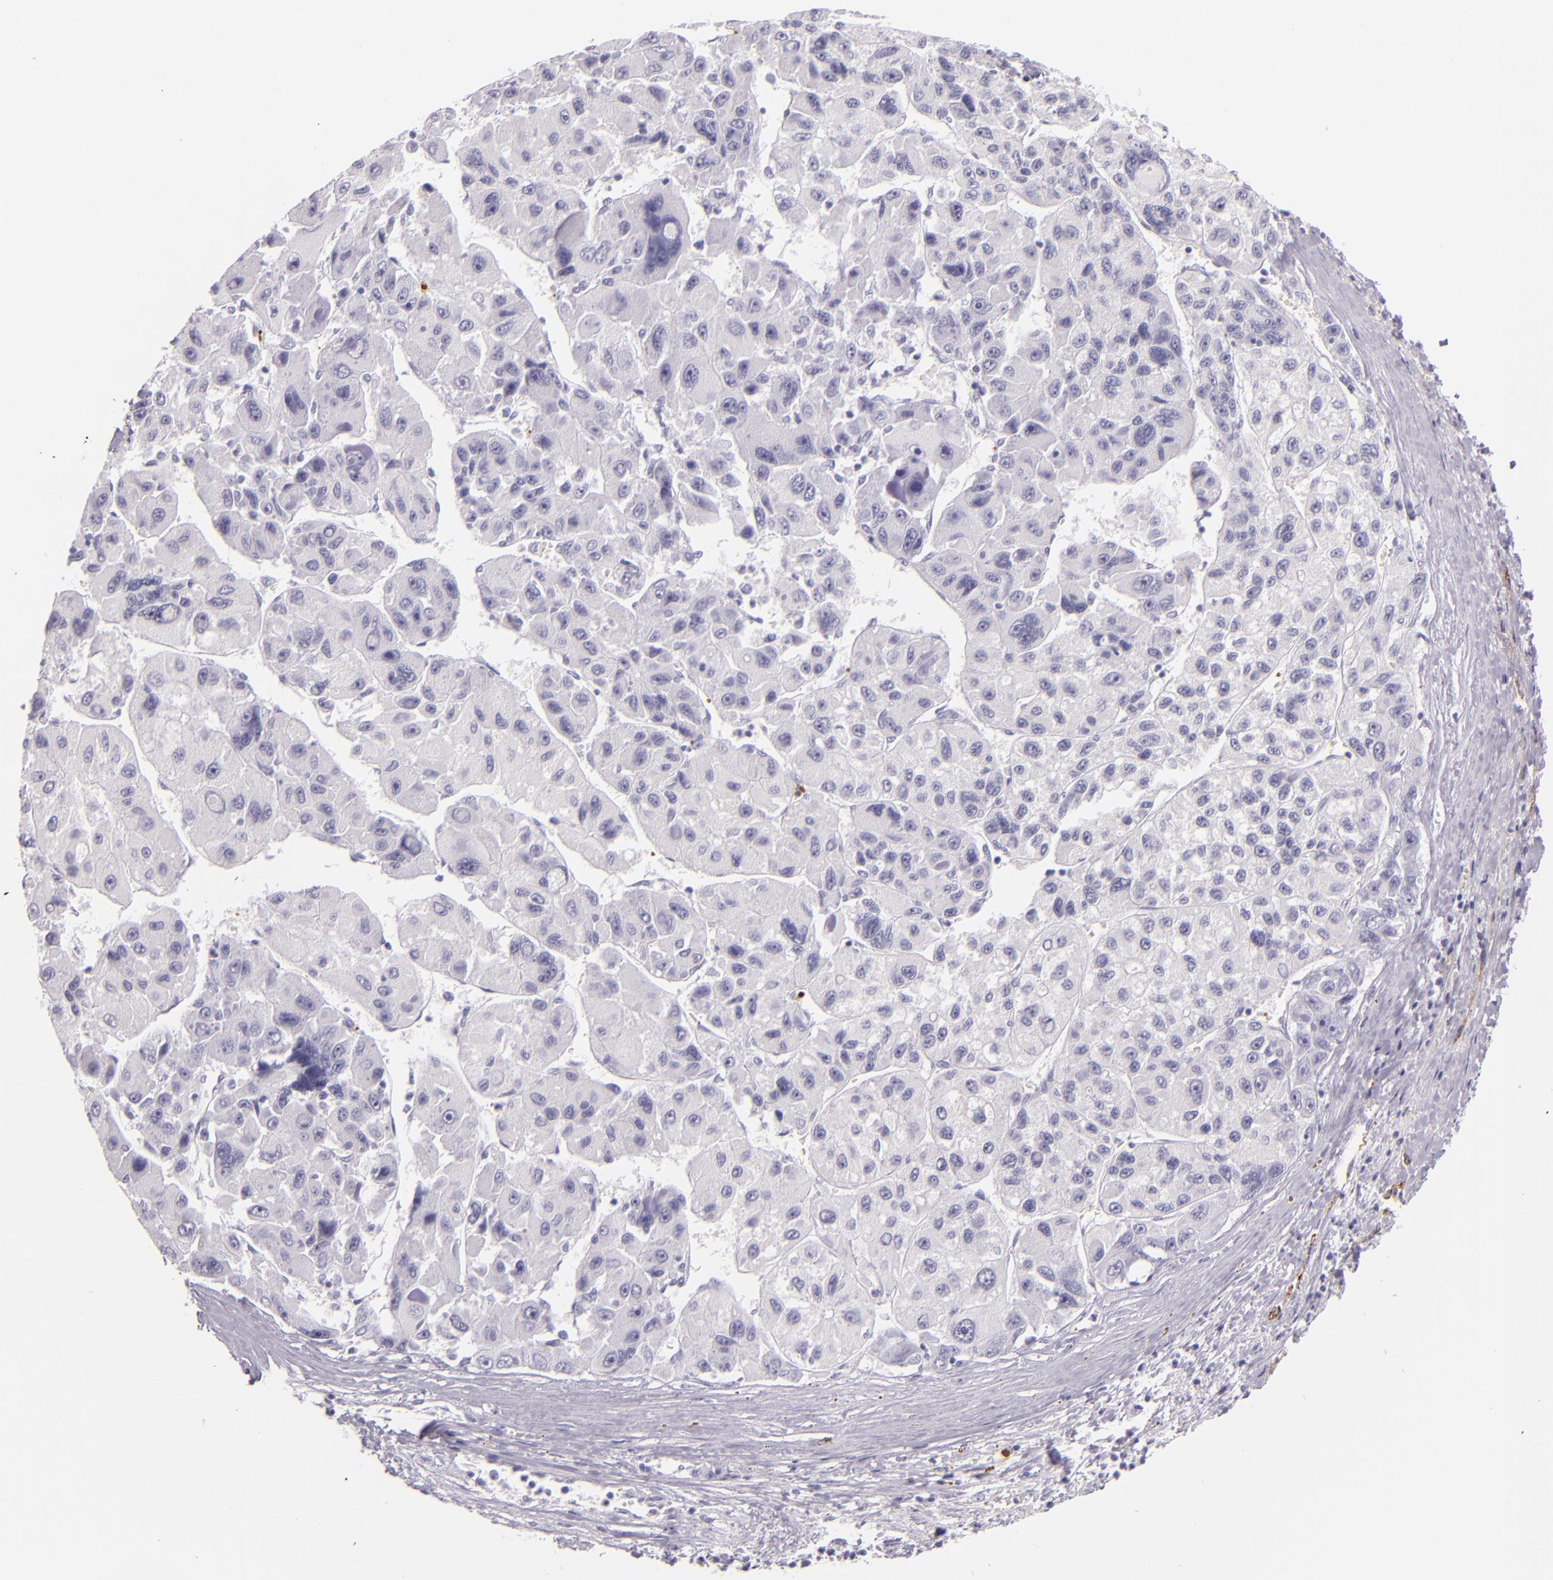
{"staining": {"intensity": "negative", "quantity": "none", "location": "none"}, "tissue": "liver cancer", "cell_type": "Tumor cells", "image_type": "cancer", "snomed": [{"axis": "morphology", "description": "Carcinoma, Hepatocellular, NOS"}, {"axis": "topography", "description": "Liver"}], "caption": "Tumor cells show no significant protein expression in hepatocellular carcinoma (liver).", "gene": "SELP", "patient": {"sex": "male", "age": 64}}